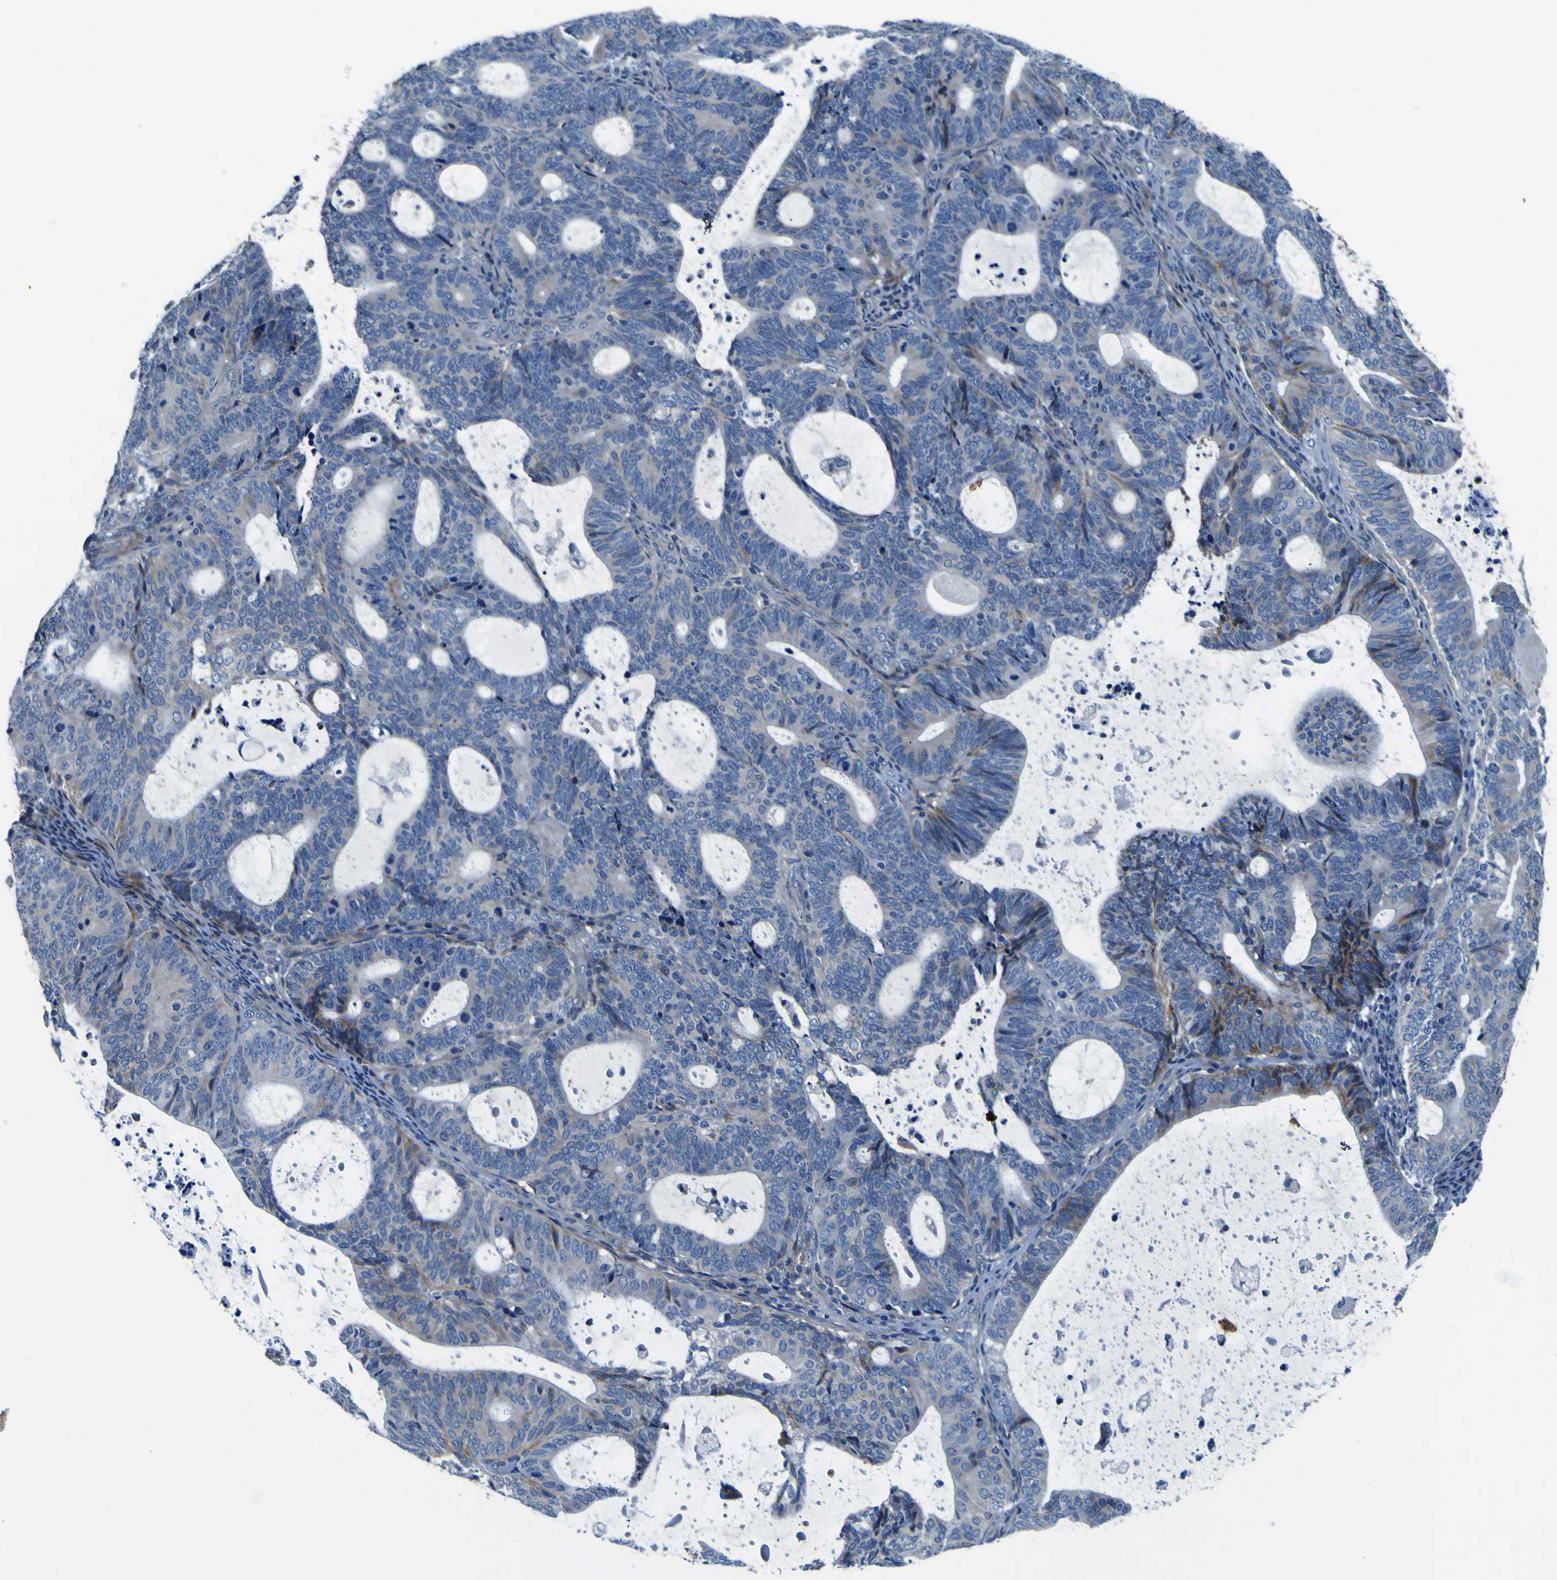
{"staining": {"intensity": "negative", "quantity": "none", "location": "none"}, "tissue": "endometrial cancer", "cell_type": "Tumor cells", "image_type": "cancer", "snomed": [{"axis": "morphology", "description": "Adenocarcinoma, NOS"}, {"axis": "topography", "description": "Uterus"}], "caption": "This is an immunohistochemistry image of human endometrial adenocarcinoma. There is no staining in tumor cells.", "gene": "AGAP3", "patient": {"sex": "female", "age": 83}}